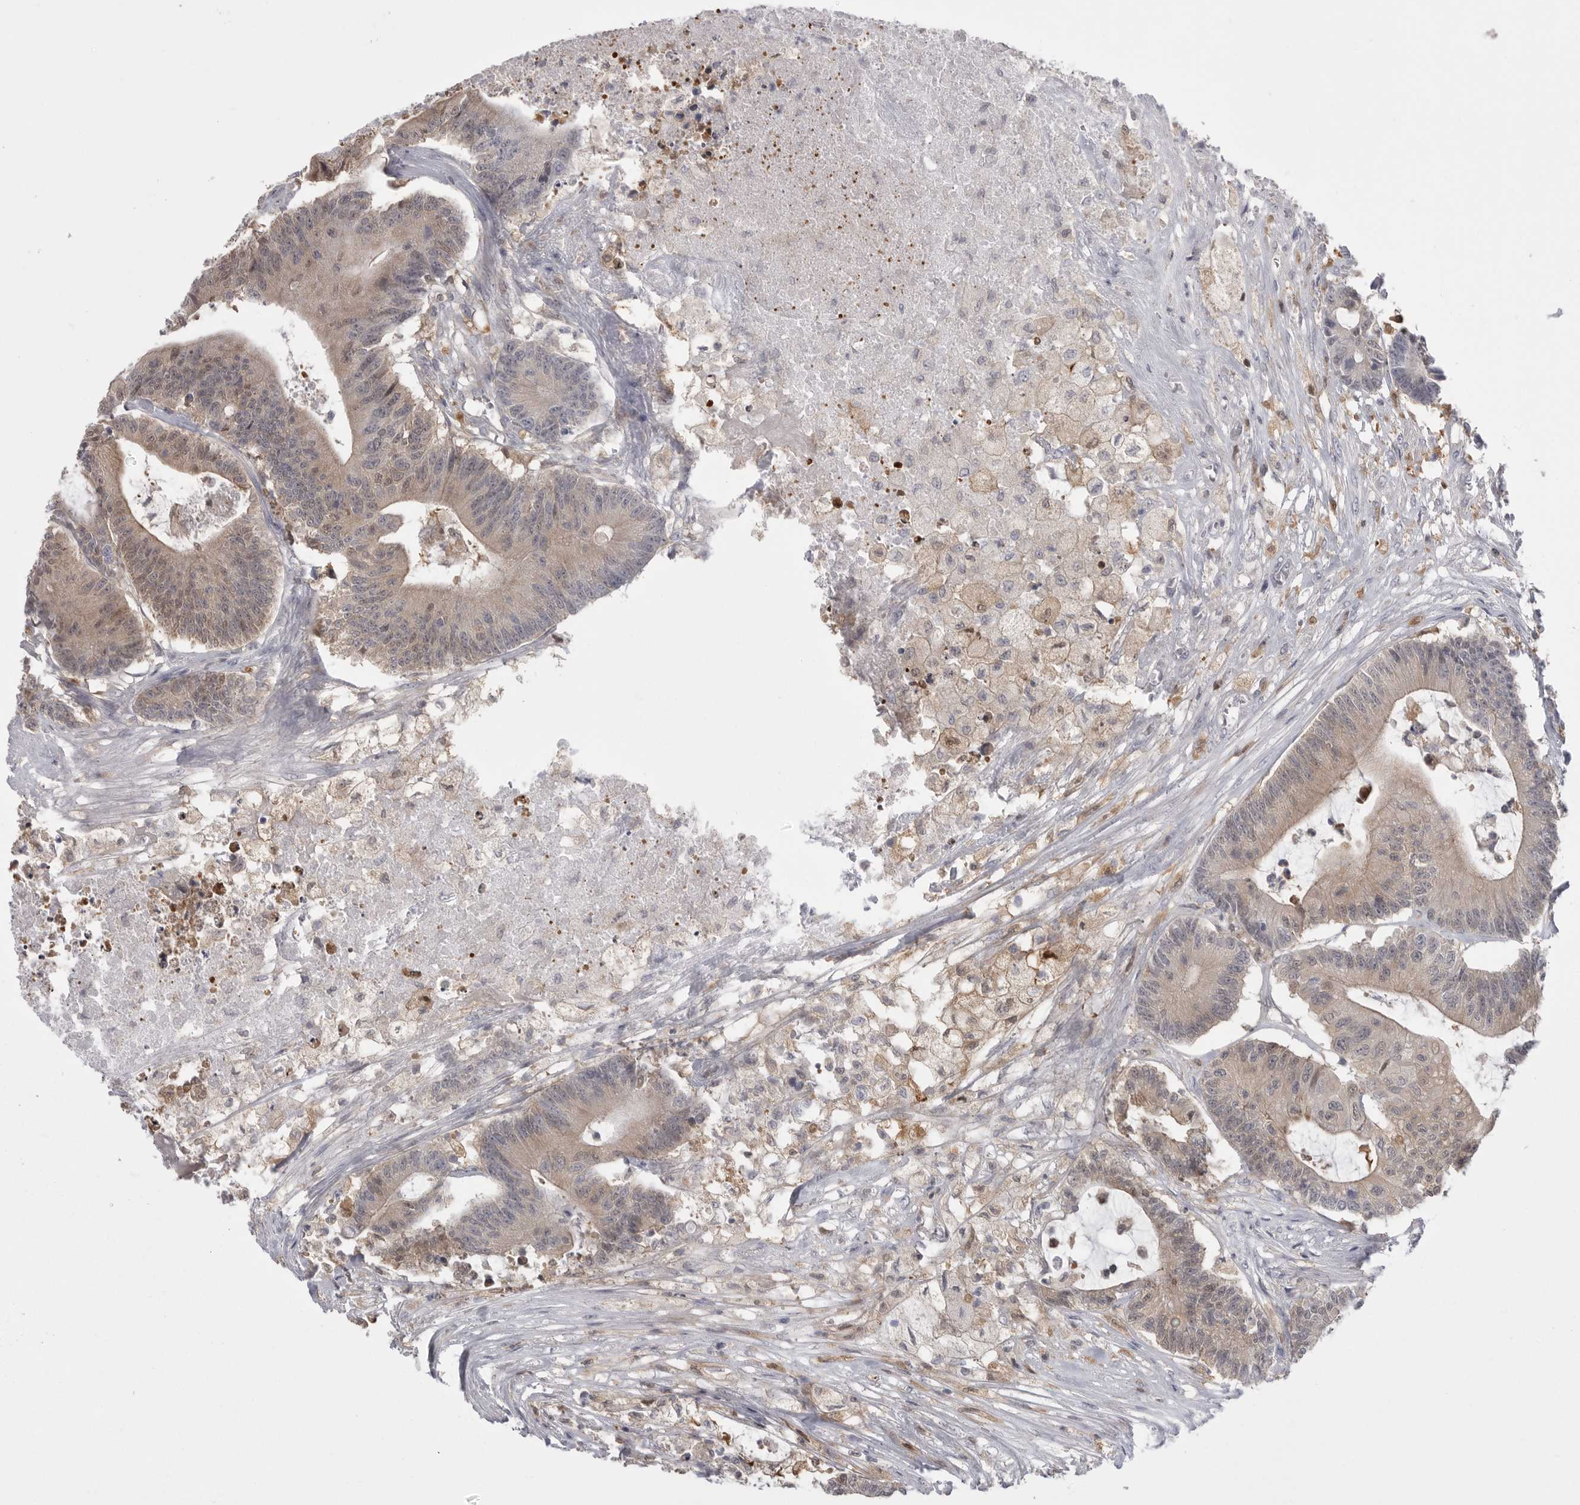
{"staining": {"intensity": "moderate", "quantity": ">75%", "location": "cytoplasmic/membranous"}, "tissue": "colorectal cancer", "cell_type": "Tumor cells", "image_type": "cancer", "snomed": [{"axis": "morphology", "description": "Adenocarcinoma, NOS"}, {"axis": "topography", "description": "Colon"}], "caption": "A photomicrograph of human colorectal cancer (adenocarcinoma) stained for a protein exhibits moderate cytoplasmic/membranous brown staining in tumor cells. The staining was performed using DAB to visualize the protein expression in brown, while the nuclei were stained in blue with hematoxylin (Magnification: 20x).", "gene": "KYAT3", "patient": {"sex": "female", "age": 84}}